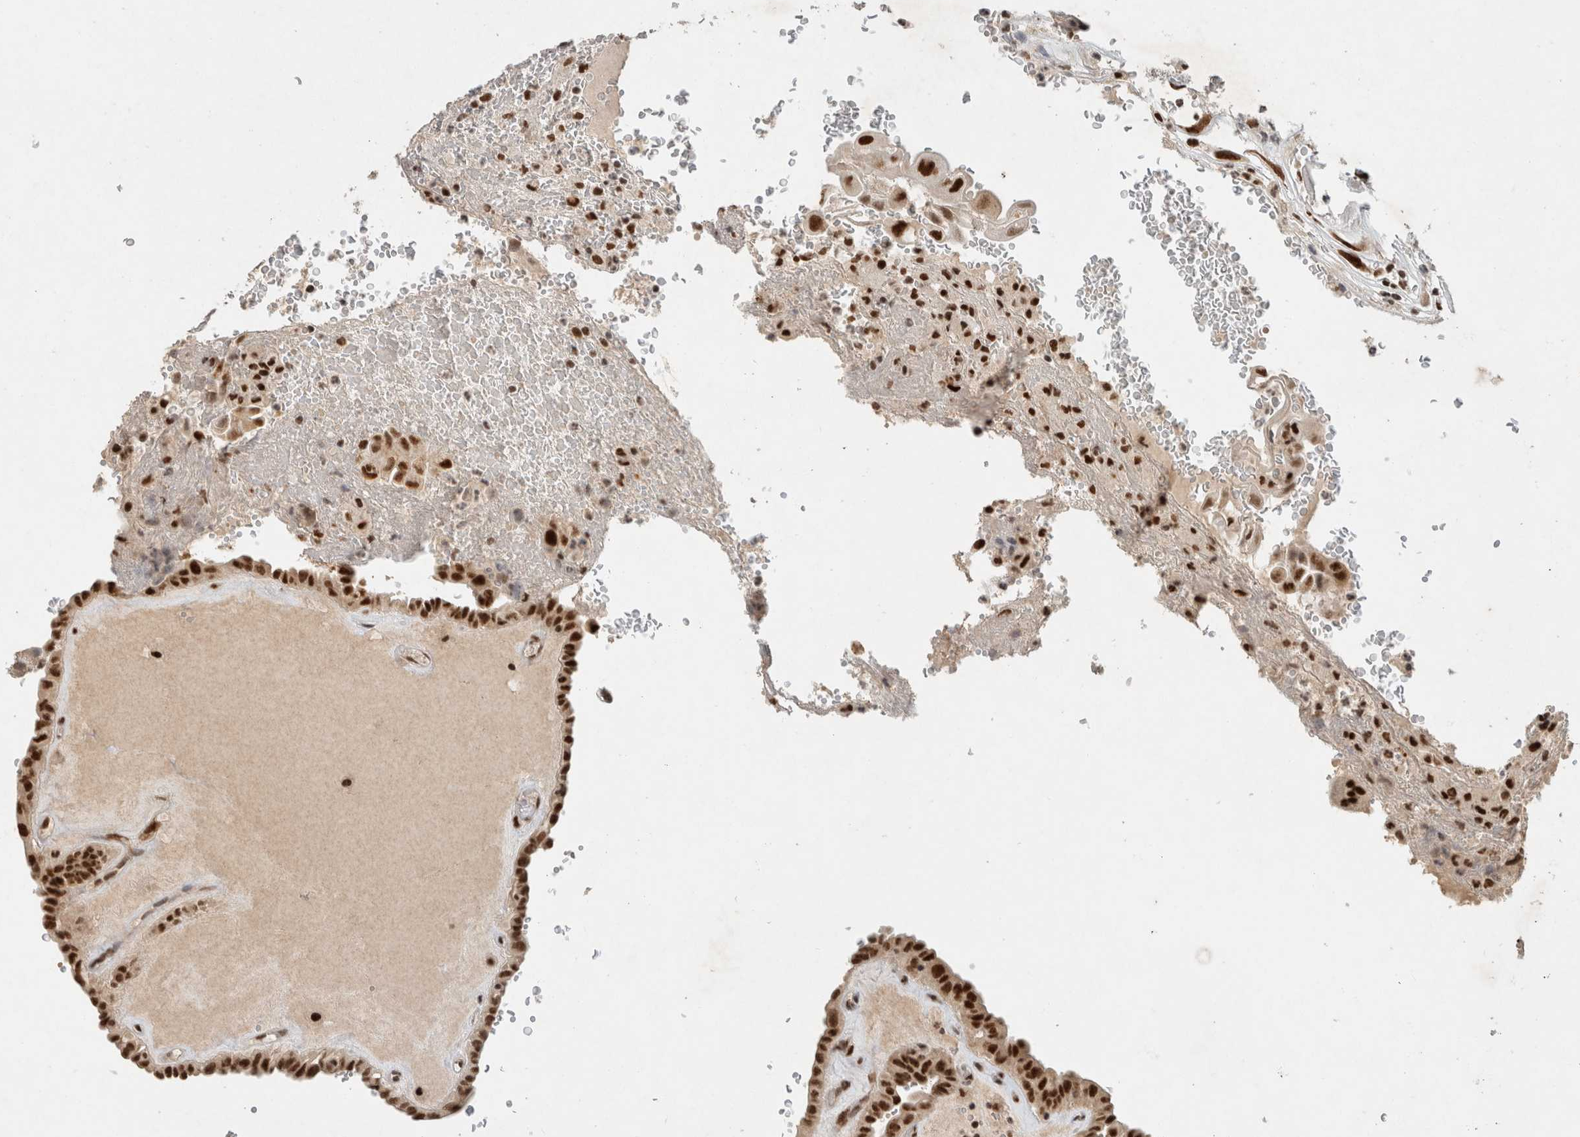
{"staining": {"intensity": "strong", "quantity": ">75%", "location": "nuclear"}, "tissue": "thyroid cancer", "cell_type": "Tumor cells", "image_type": "cancer", "snomed": [{"axis": "morphology", "description": "Papillary adenocarcinoma, NOS"}, {"axis": "topography", "description": "Thyroid gland"}], "caption": "The image shows immunohistochemical staining of thyroid cancer (papillary adenocarcinoma). There is strong nuclear expression is appreciated in approximately >75% of tumor cells.", "gene": "DDX42", "patient": {"sex": "male", "age": 77}}